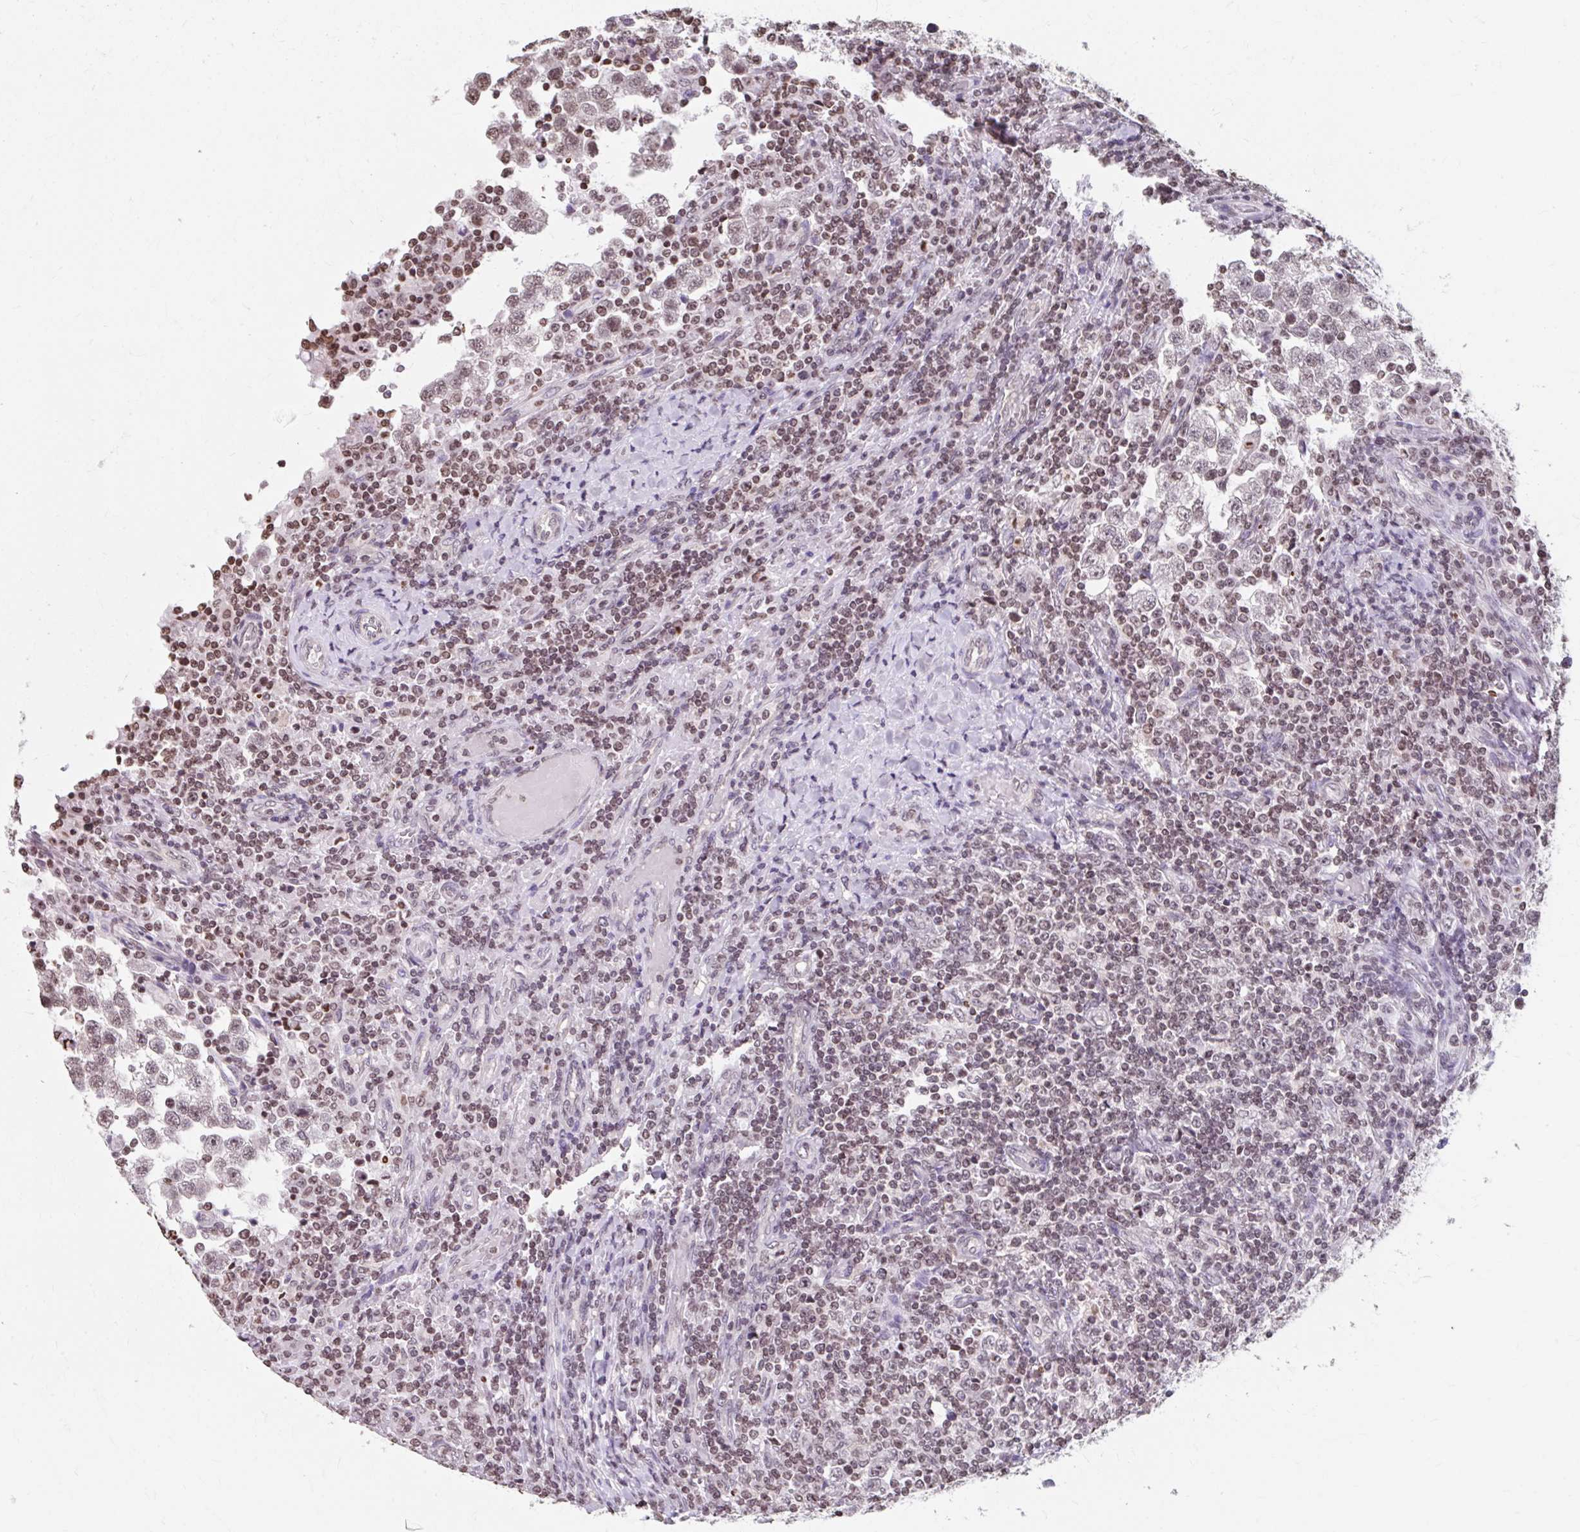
{"staining": {"intensity": "moderate", "quantity": "25%-75%", "location": "nuclear"}, "tissue": "testis cancer", "cell_type": "Tumor cells", "image_type": "cancer", "snomed": [{"axis": "morphology", "description": "Seminoma, NOS"}, {"axis": "topography", "description": "Testis"}], "caption": "A medium amount of moderate nuclear staining is seen in approximately 25%-75% of tumor cells in testis cancer (seminoma) tissue.", "gene": "ORC3", "patient": {"sex": "male", "age": 34}}